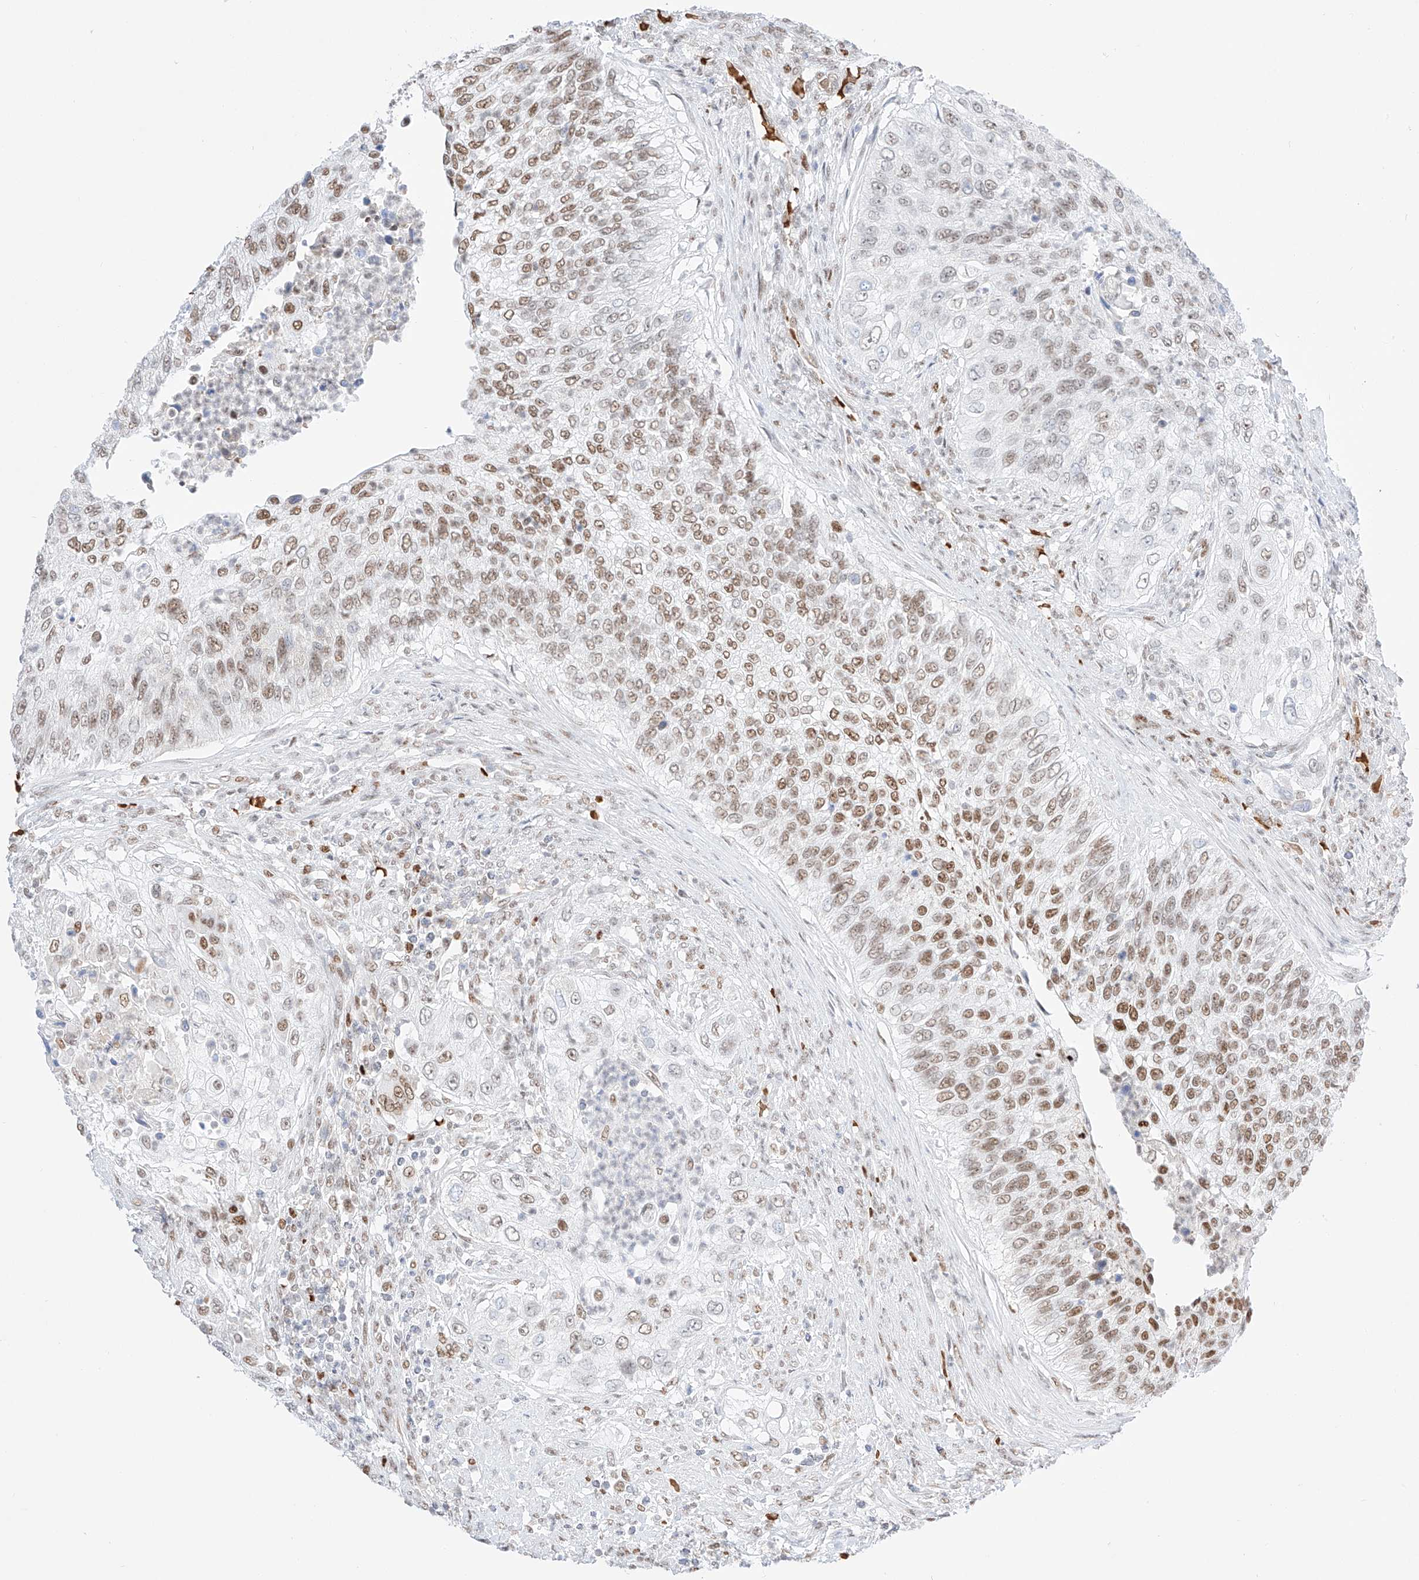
{"staining": {"intensity": "moderate", "quantity": "25%-75%", "location": "nuclear"}, "tissue": "urothelial cancer", "cell_type": "Tumor cells", "image_type": "cancer", "snomed": [{"axis": "morphology", "description": "Urothelial carcinoma, High grade"}, {"axis": "topography", "description": "Urinary bladder"}], "caption": "Immunohistochemistry (DAB (3,3'-diaminobenzidine)) staining of high-grade urothelial carcinoma displays moderate nuclear protein positivity in about 25%-75% of tumor cells.", "gene": "APIP", "patient": {"sex": "female", "age": 60}}